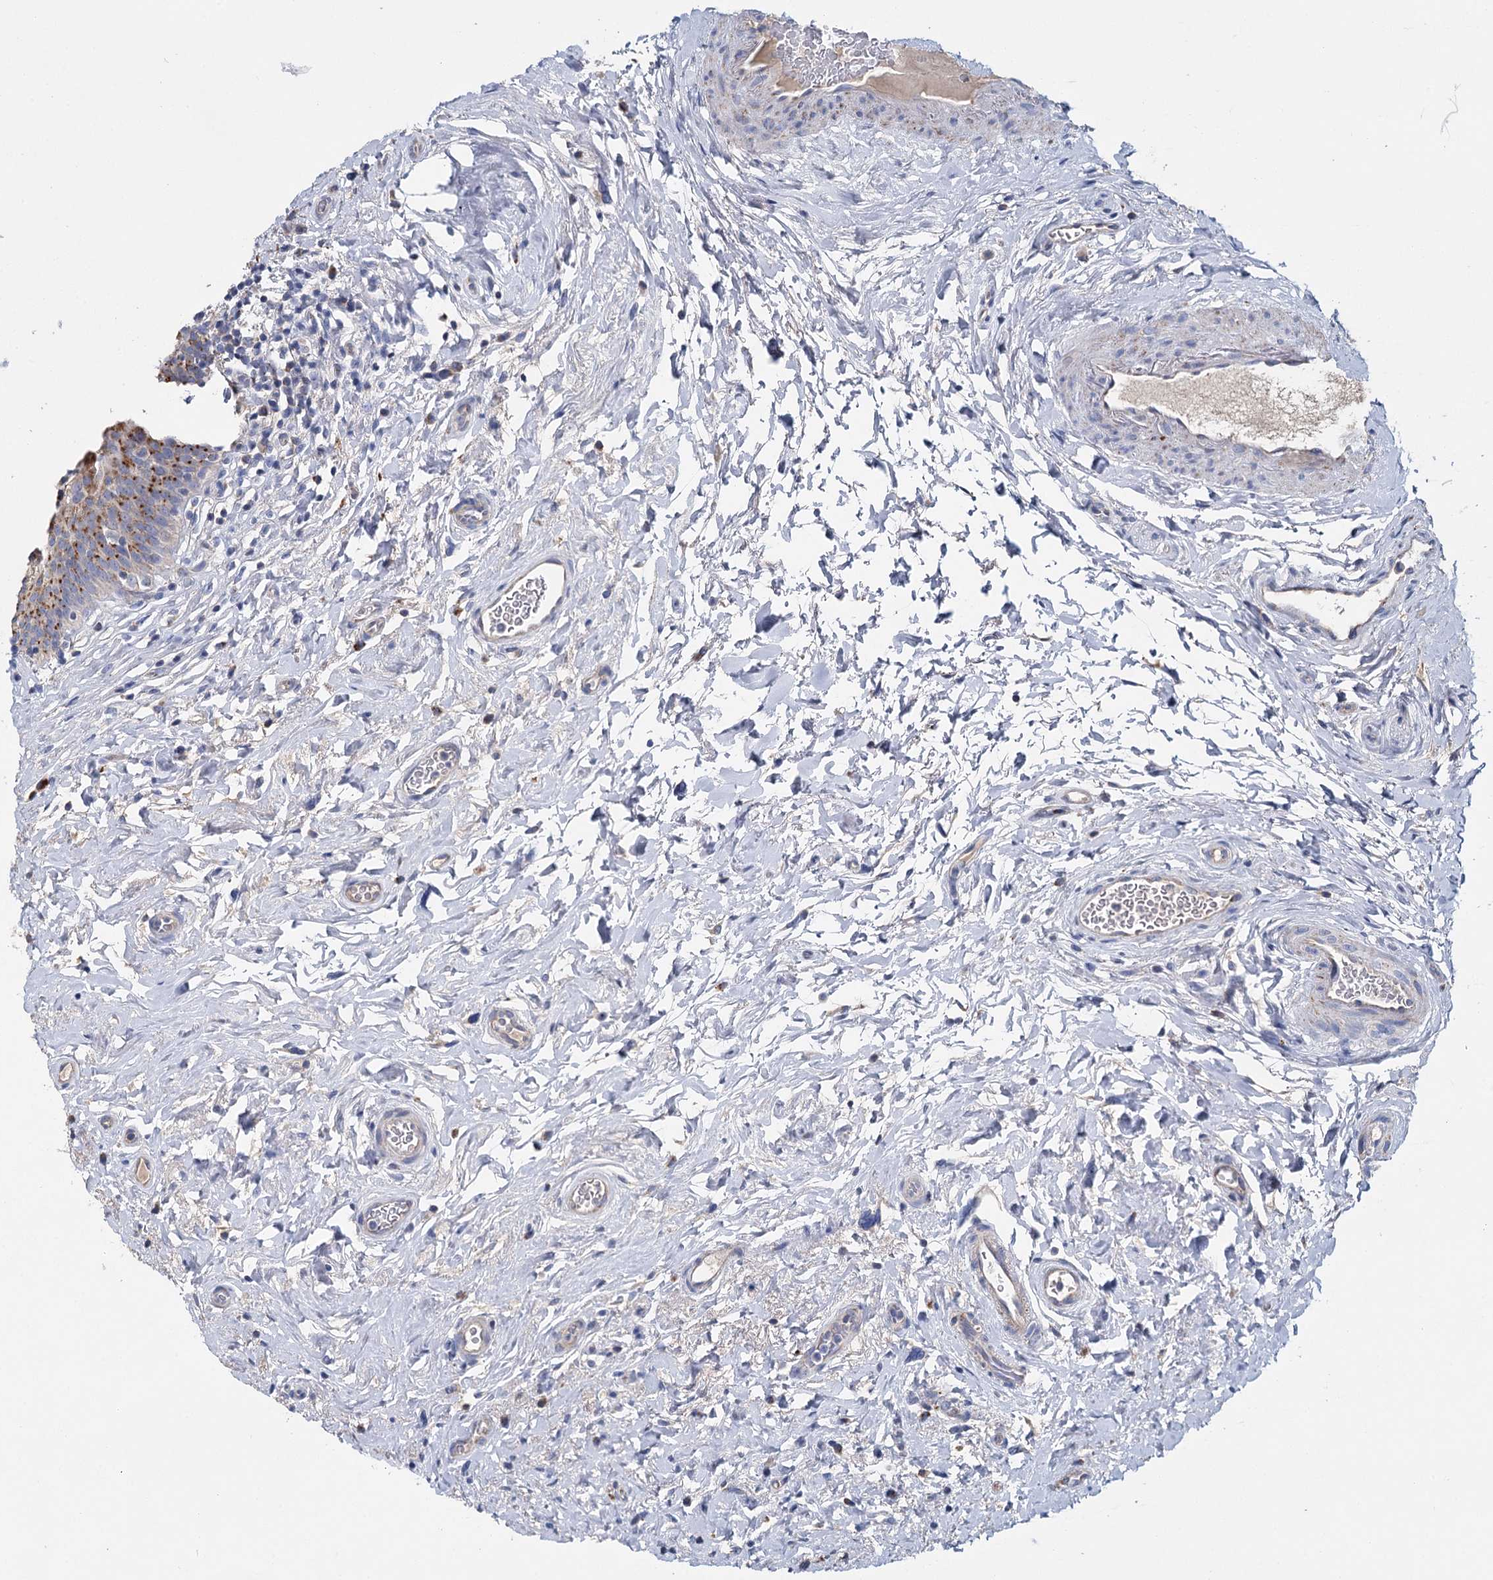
{"staining": {"intensity": "moderate", "quantity": ">75%", "location": "cytoplasmic/membranous"}, "tissue": "urinary bladder", "cell_type": "Urothelial cells", "image_type": "normal", "snomed": [{"axis": "morphology", "description": "Normal tissue, NOS"}, {"axis": "topography", "description": "Urinary bladder"}], "caption": "Human urinary bladder stained for a protein (brown) reveals moderate cytoplasmic/membranous positive expression in approximately >75% of urothelial cells.", "gene": "ANKRD16", "patient": {"sex": "male", "age": 83}}